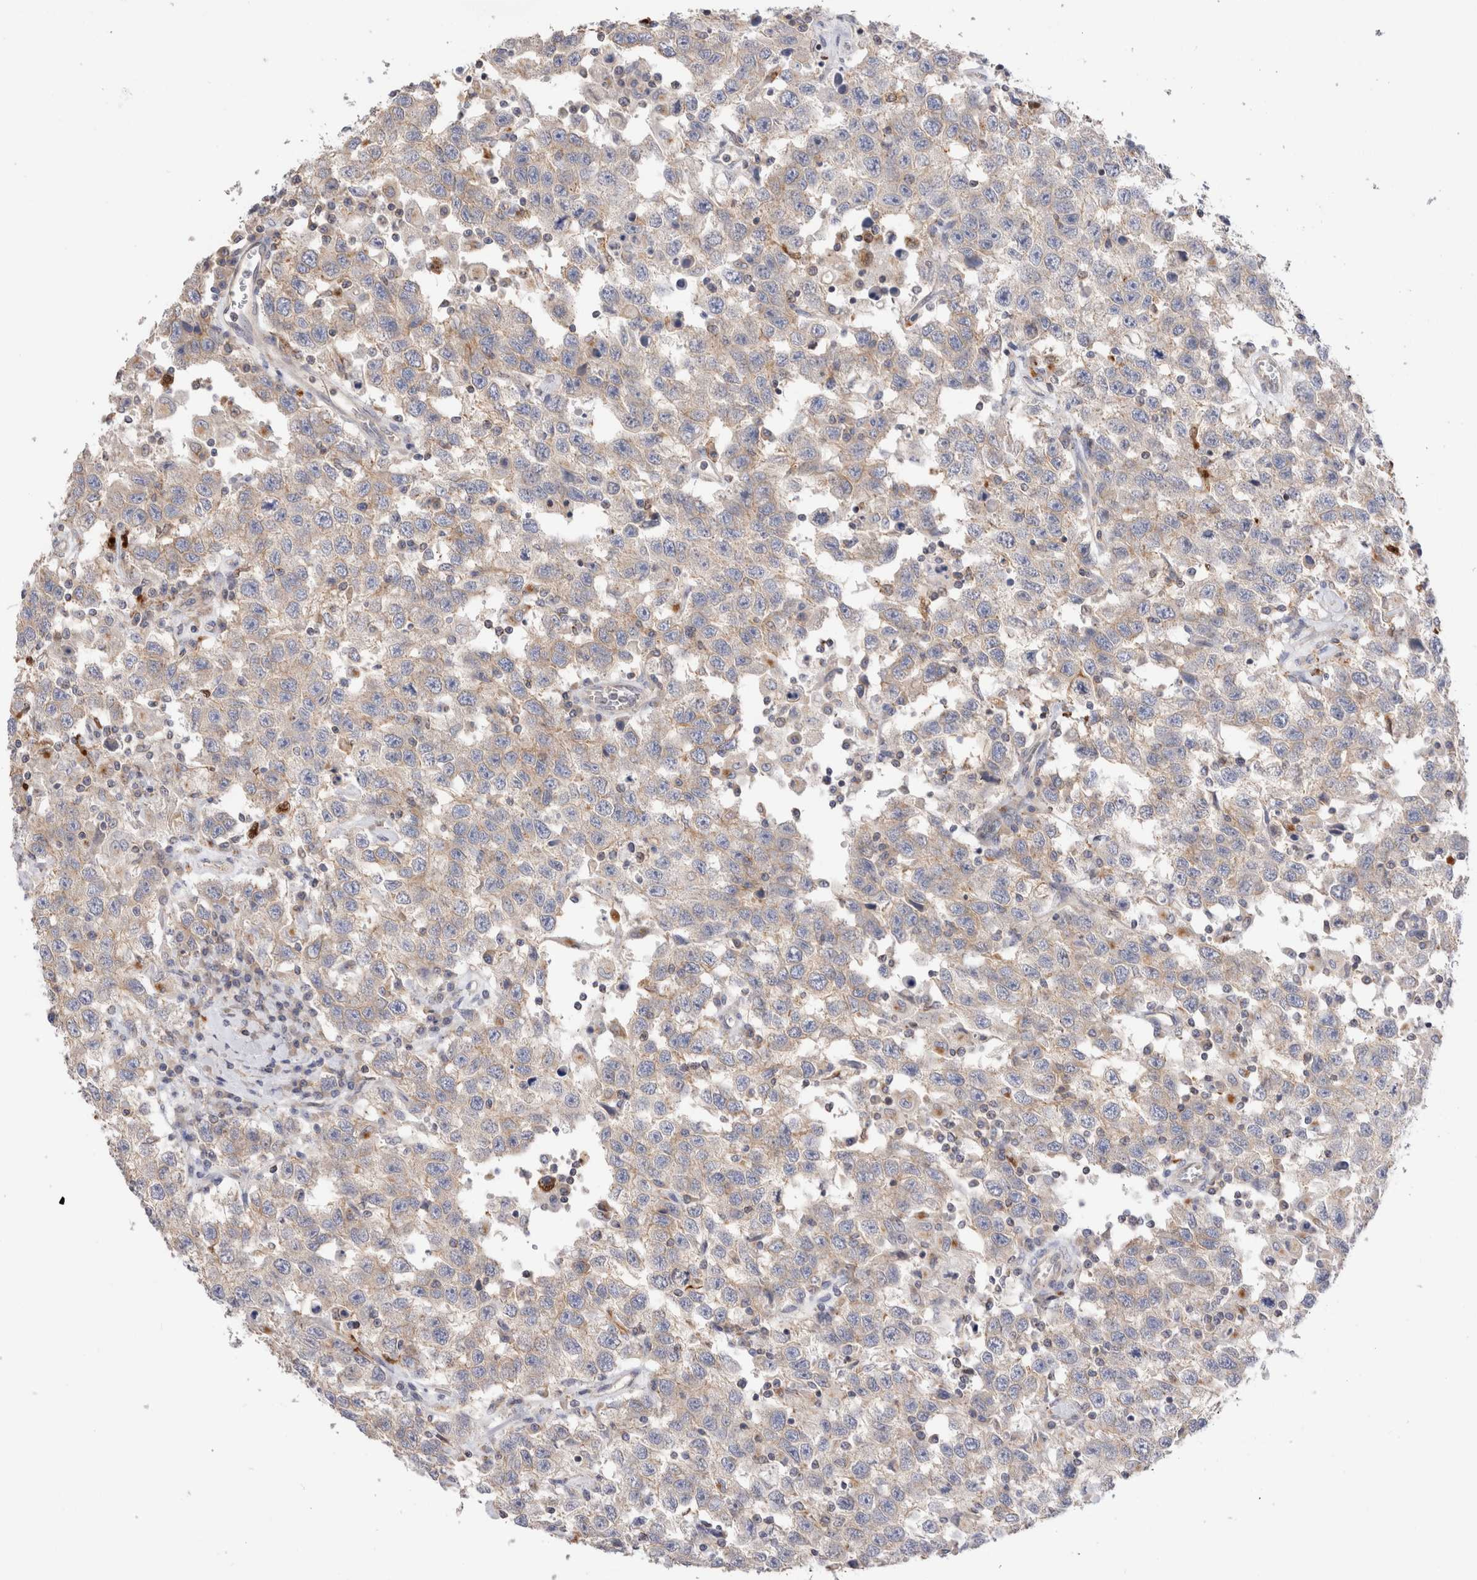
{"staining": {"intensity": "weak", "quantity": ">75%", "location": "cytoplasmic/membranous"}, "tissue": "testis cancer", "cell_type": "Tumor cells", "image_type": "cancer", "snomed": [{"axis": "morphology", "description": "Seminoma, NOS"}, {"axis": "topography", "description": "Testis"}], "caption": "A micrograph showing weak cytoplasmic/membranous staining in about >75% of tumor cells in testis seminoma, as visualized by brown immunohistochemical staining.", "gene": "NXT2", "patient": {"sex": "male", "age": 41}}